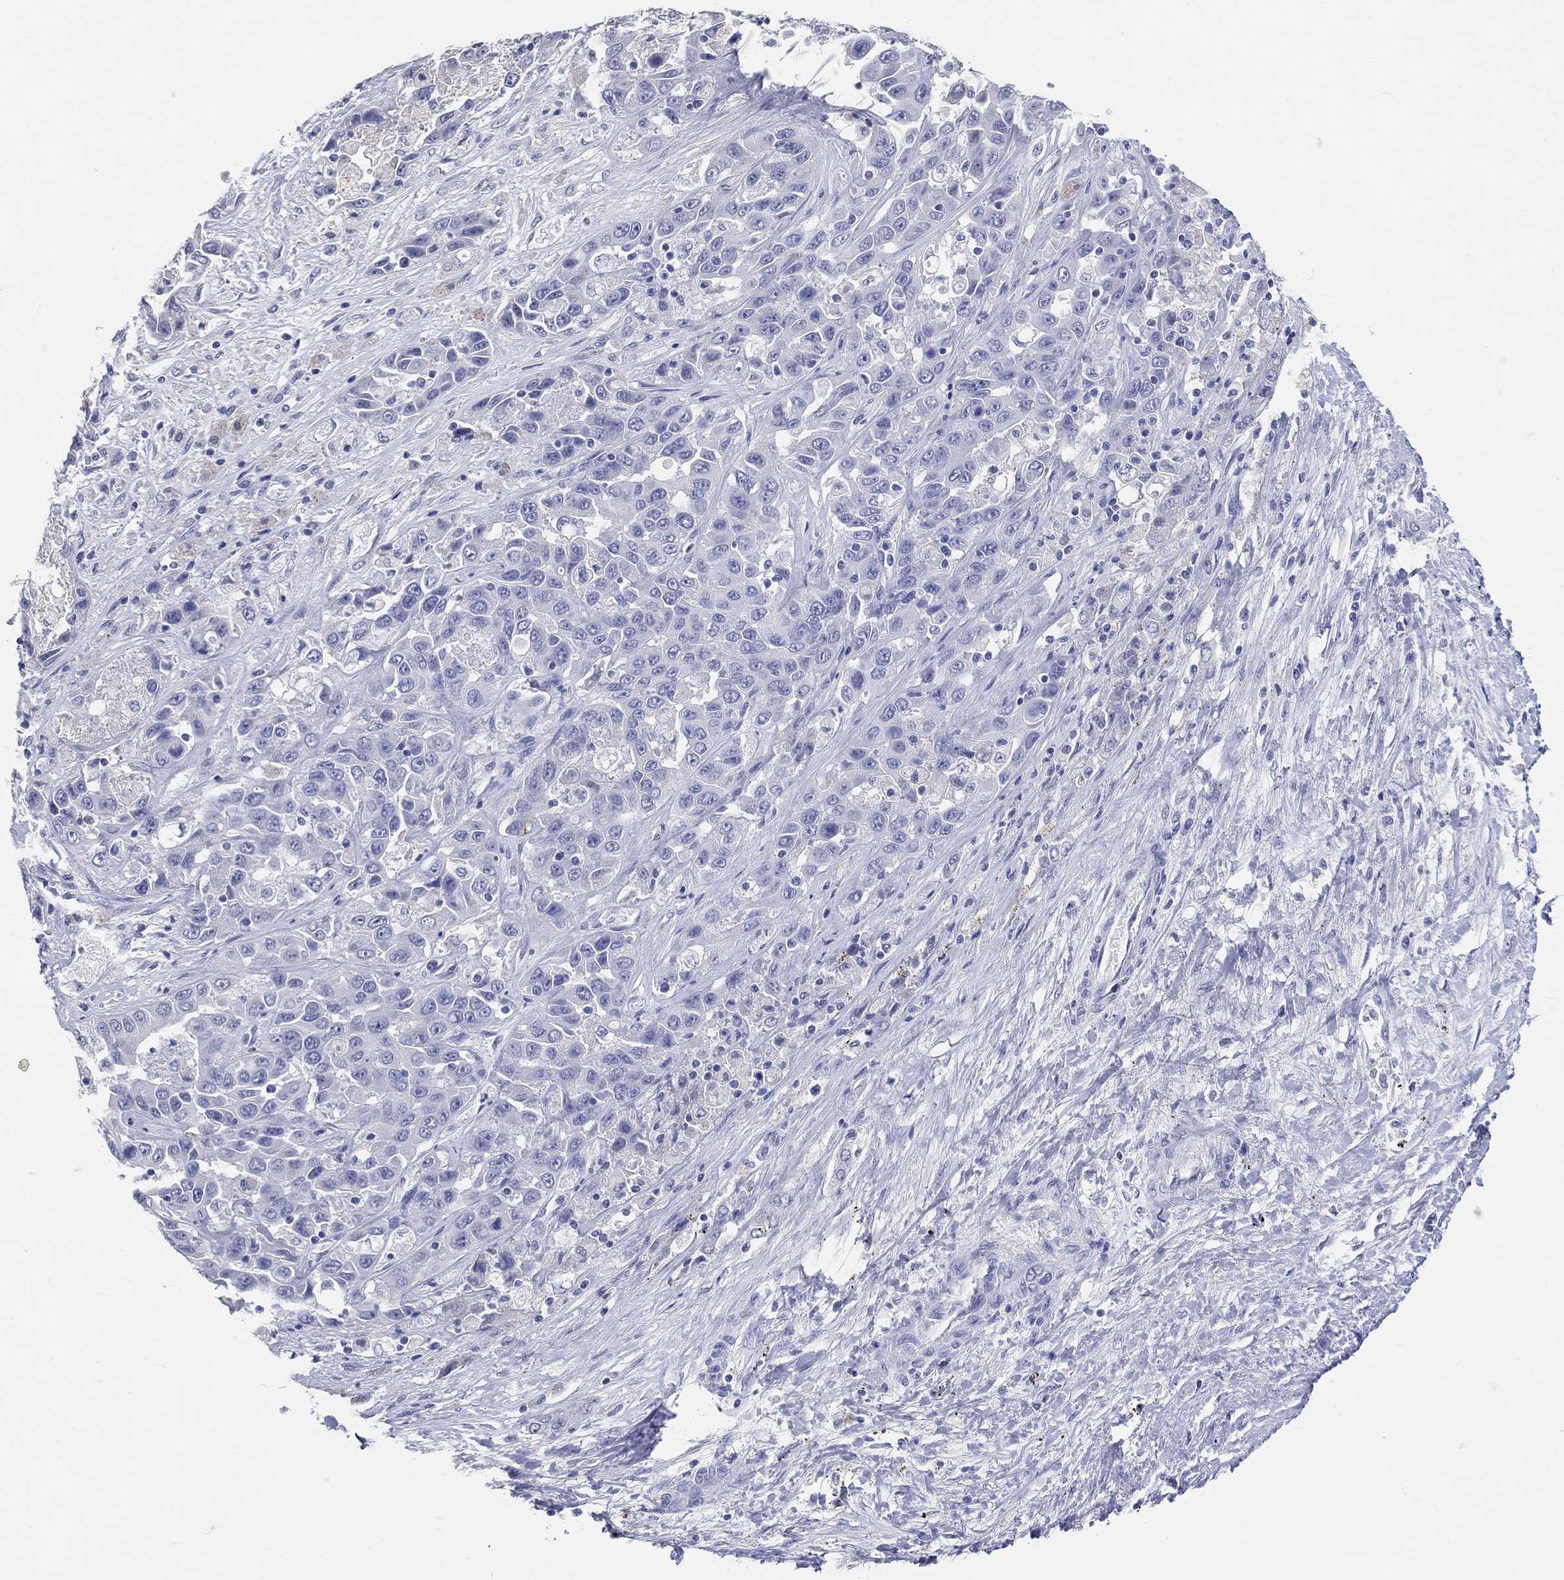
{"staining": {"intensity": "negative", "quantity": "none", "location": "none"}, "tissue": "liver cancer", "cell_type": "Tumor cells", "image_type": "cancer", "snomed": [{"axis": "morphology", "description": "Cholangiocarcinoma"}, {"axis": "topography", "description": "Liver"}], "caption": "Tumor cells show no significant protein staining in liver cancer. Nuclei are stained in blue.", "gene": "LAT", "patient": {"sex": "female", "age": 52}}